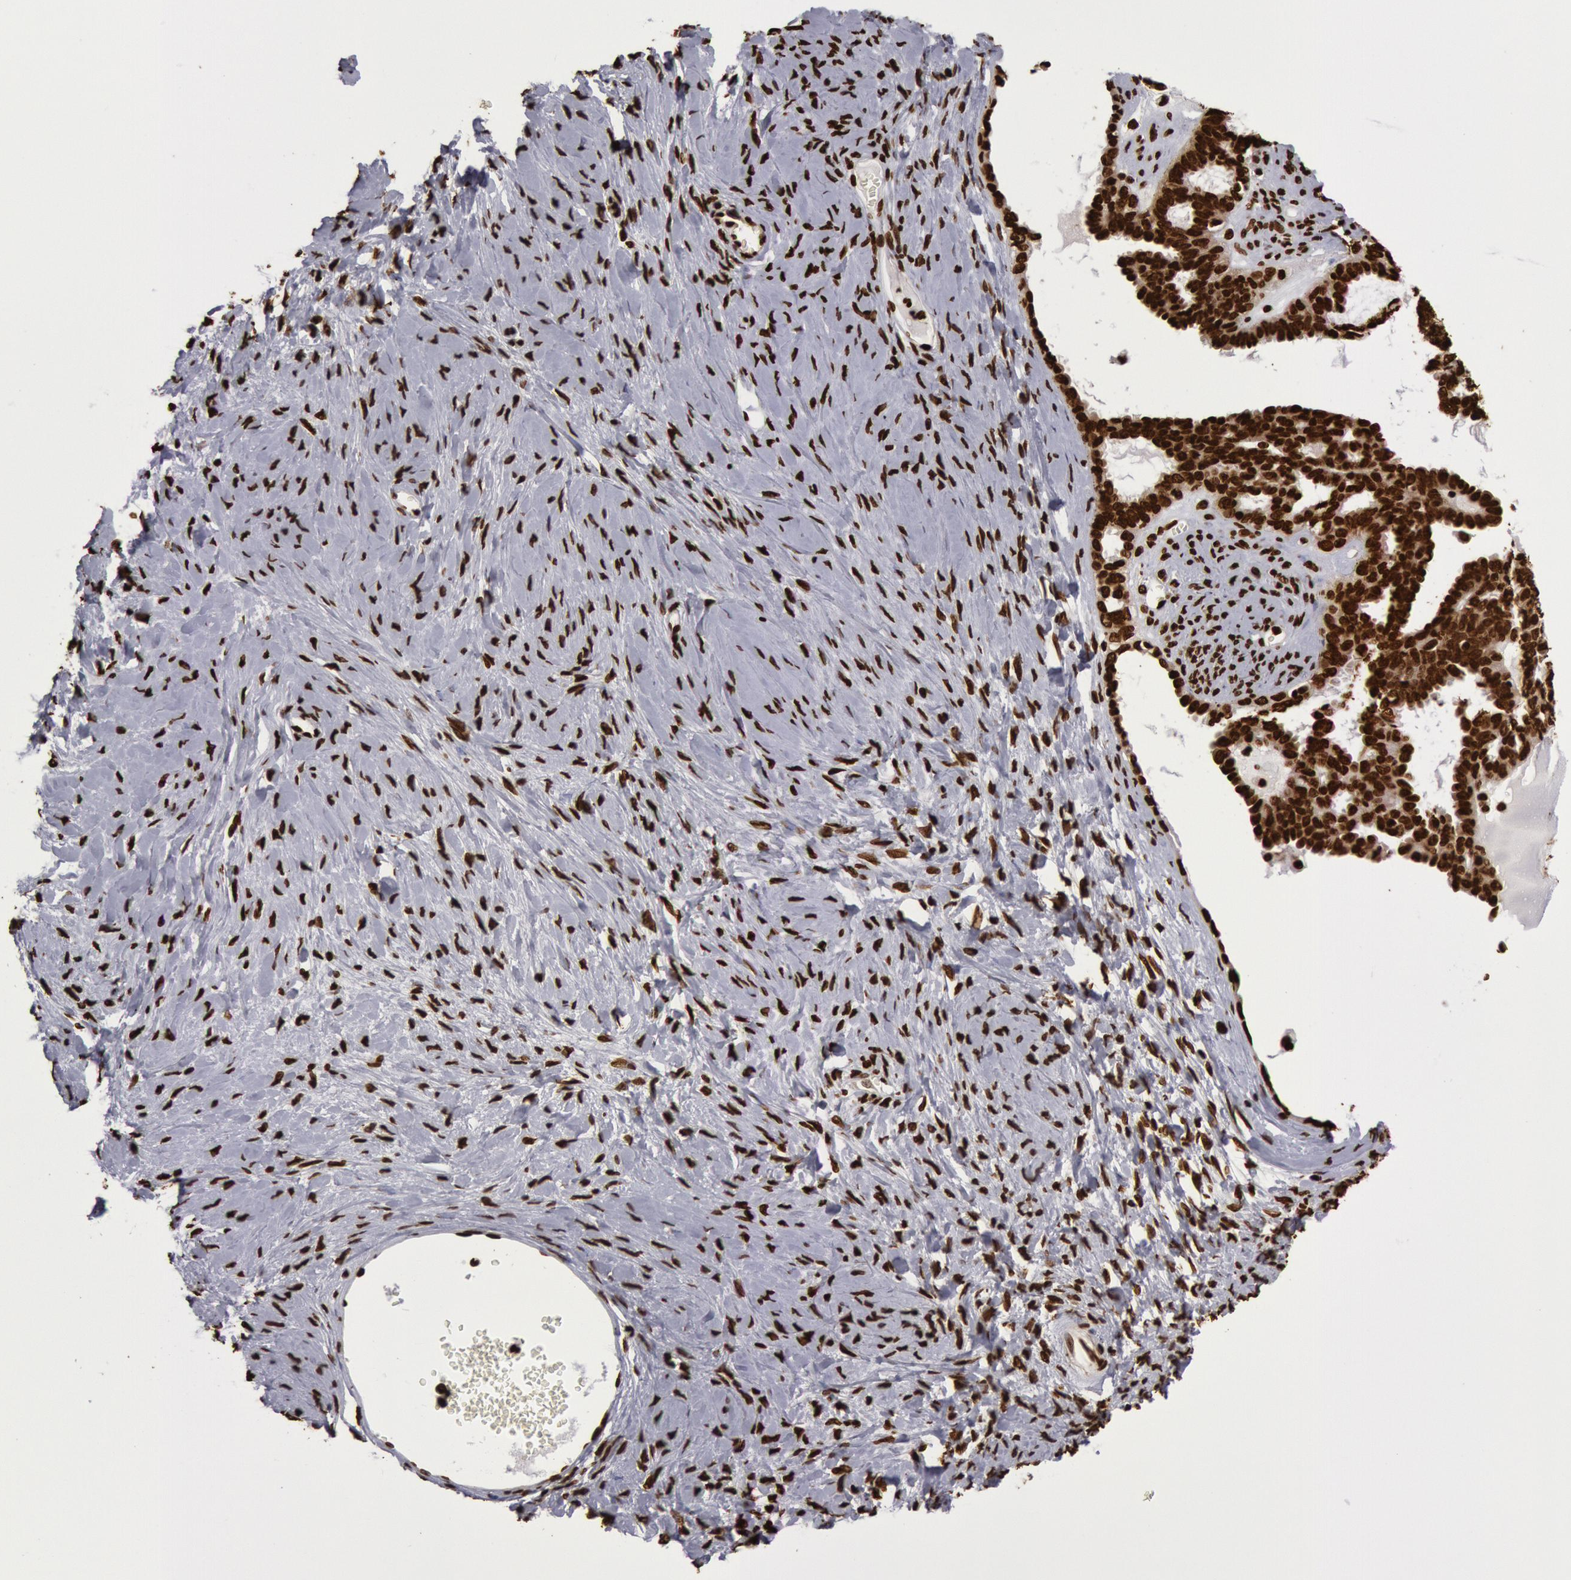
{"staining": {"intensity": "strong", "quantity": ">75%", "location": "nuclear"}, "tissue": "ovarian cancer", "cell_type": "Tumor cells", "image_type": "cancer", "snomed": [{"axis": "morphology", "description": "Cystadenocarcinoma, serous, NOS"}, {"axis": "topography", "description": "Ovary"}], "caption": "DAB immunohistochemical staining of ovarian cancer (serous cystadenocarcinoma) displays strong nuclear protein expression in about >75% of tumor cells.", "gene": "H3-4", "patient": {"sex": "female", "age": 71}}